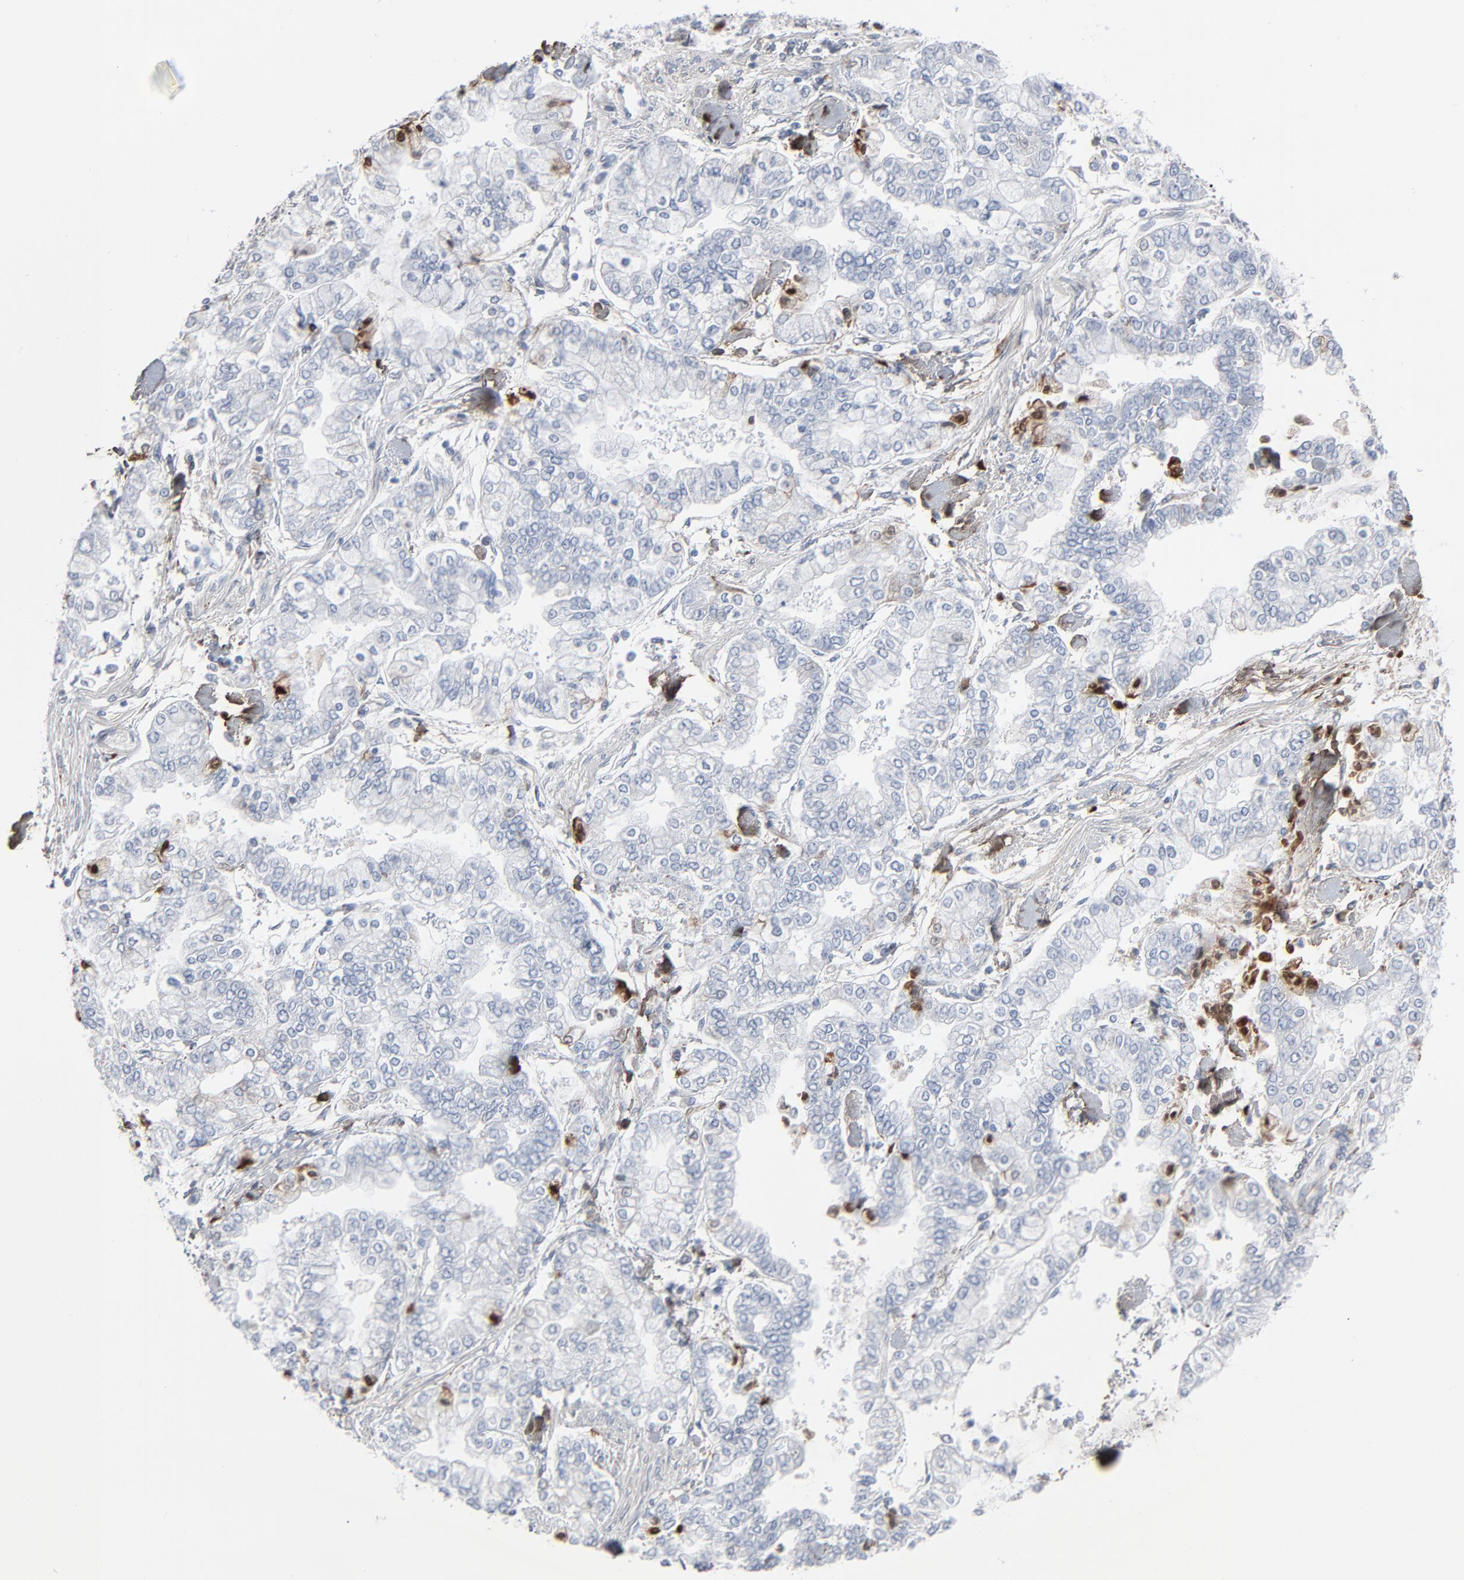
{"staining": {"intensity": "negative", "quantity": "none", "location": "none"}, "tissue": "stomach cancer", "cell_type": "Tumor cells", "image_type": "cancer", "snomed": [{"axis": "morphology", "description": "Normal tissue, NOS"}, {"axis": "morphology", "description": "Adenocarcinoma, NOS"}, {"axis": "topography", "description": "Stomach, upper"}, {"axis": "topography", "description": "Stomach"}], "caption": "Protein analysis of stomach adenocarcinoma shows no significant staining in tumor cells.", "gene": "BGN", "patient": {"sex": "male", "age": 76}}